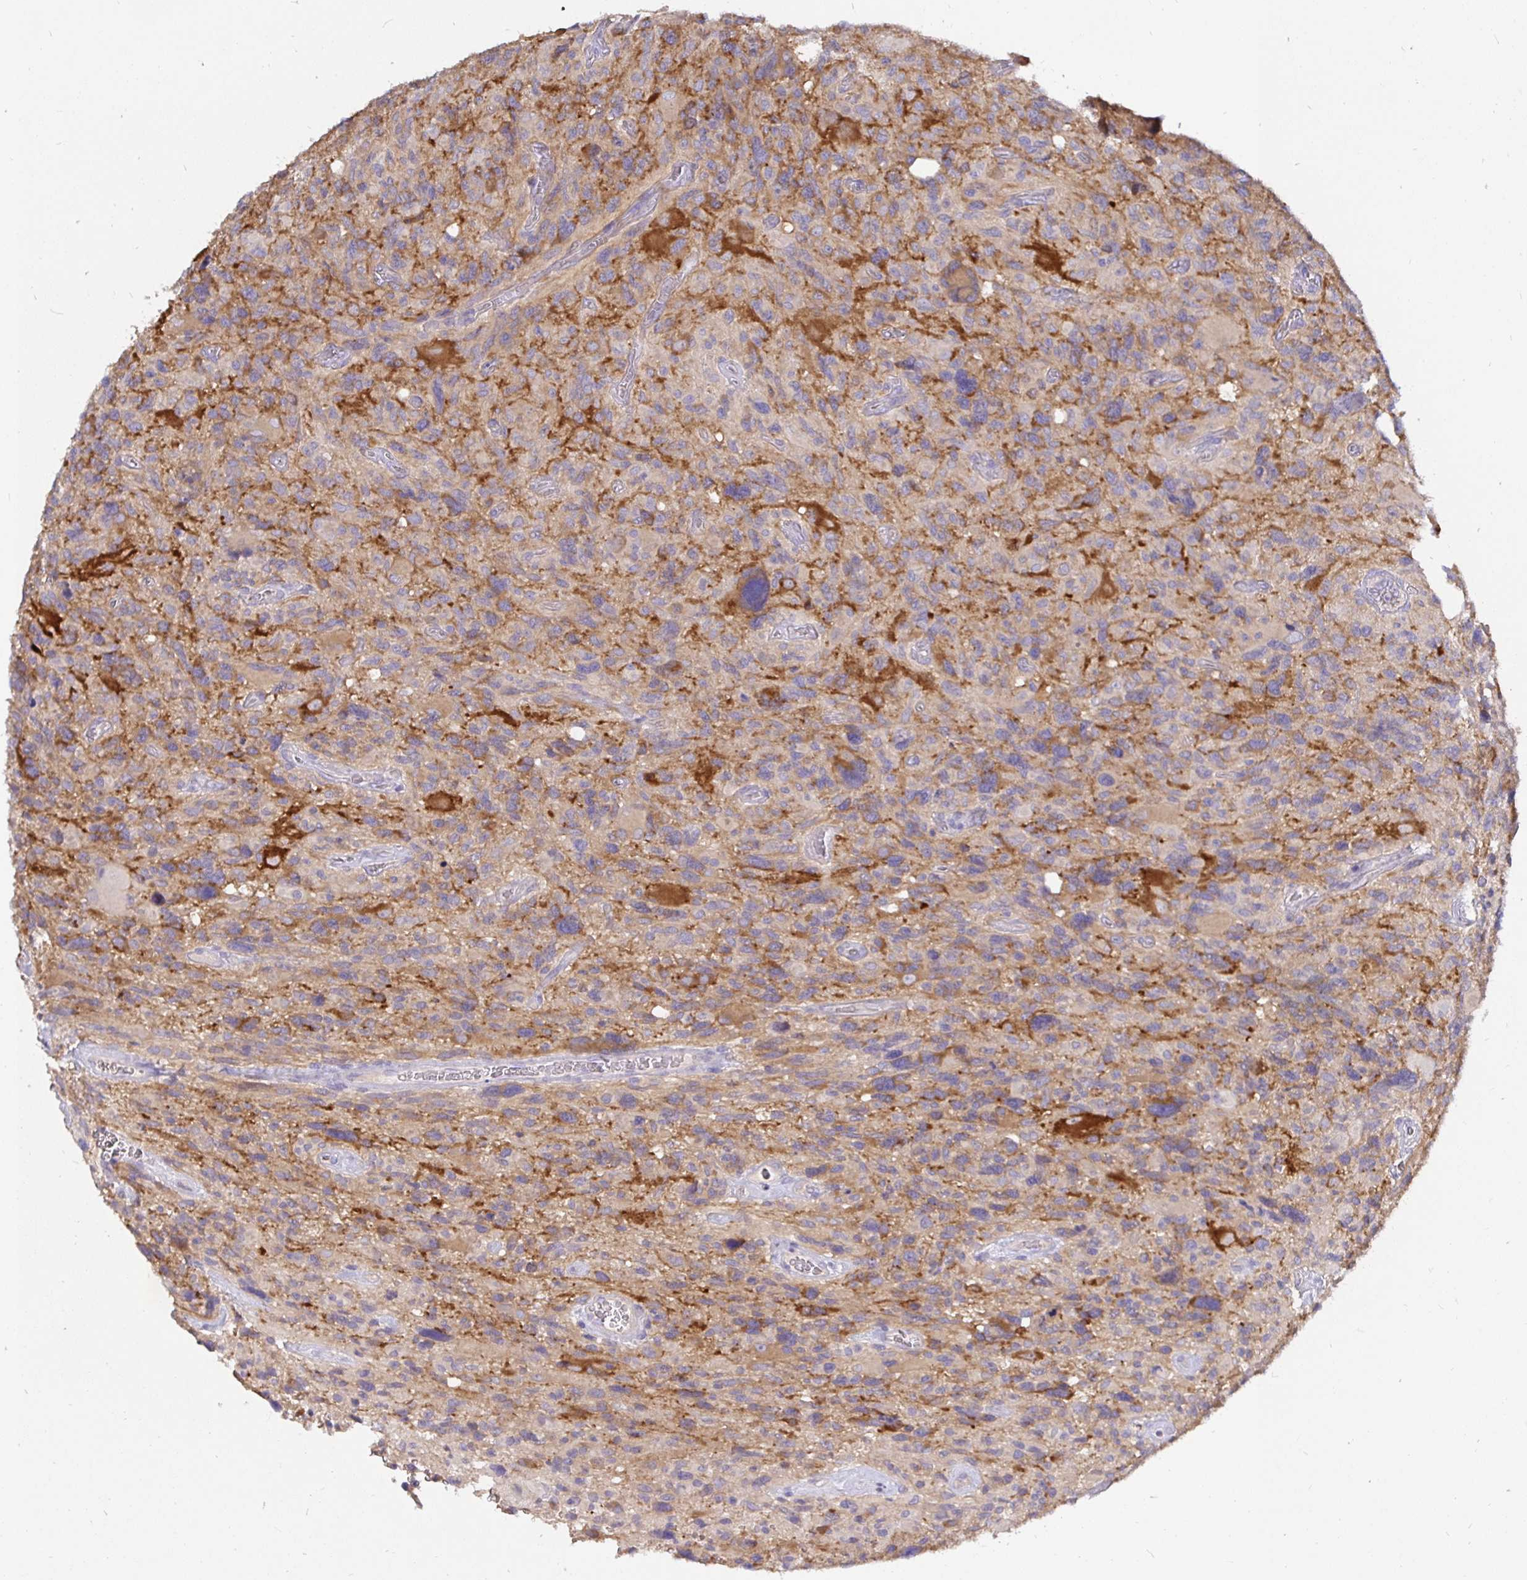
{"staining": {"intensity": "weak", "quantity": "<25%", "location": "cytoplasmic/membranous"}, "tissue": "glioma", "cell_type": "Tumor cells", "image_type": "cancer", "snomed": [{"axis": "morphology", "description": "Glioma, malignant, High grade"}, {"axis": "topography", "description": "Brain"}], "caption": "Immunohistochemistry (IHC) photomicrograph of glioma stained for a protein (brown), which exhibits no staining in tumor cells.", "gene": "KIF21A", "patient": {"sex": "male", "age": 49}}